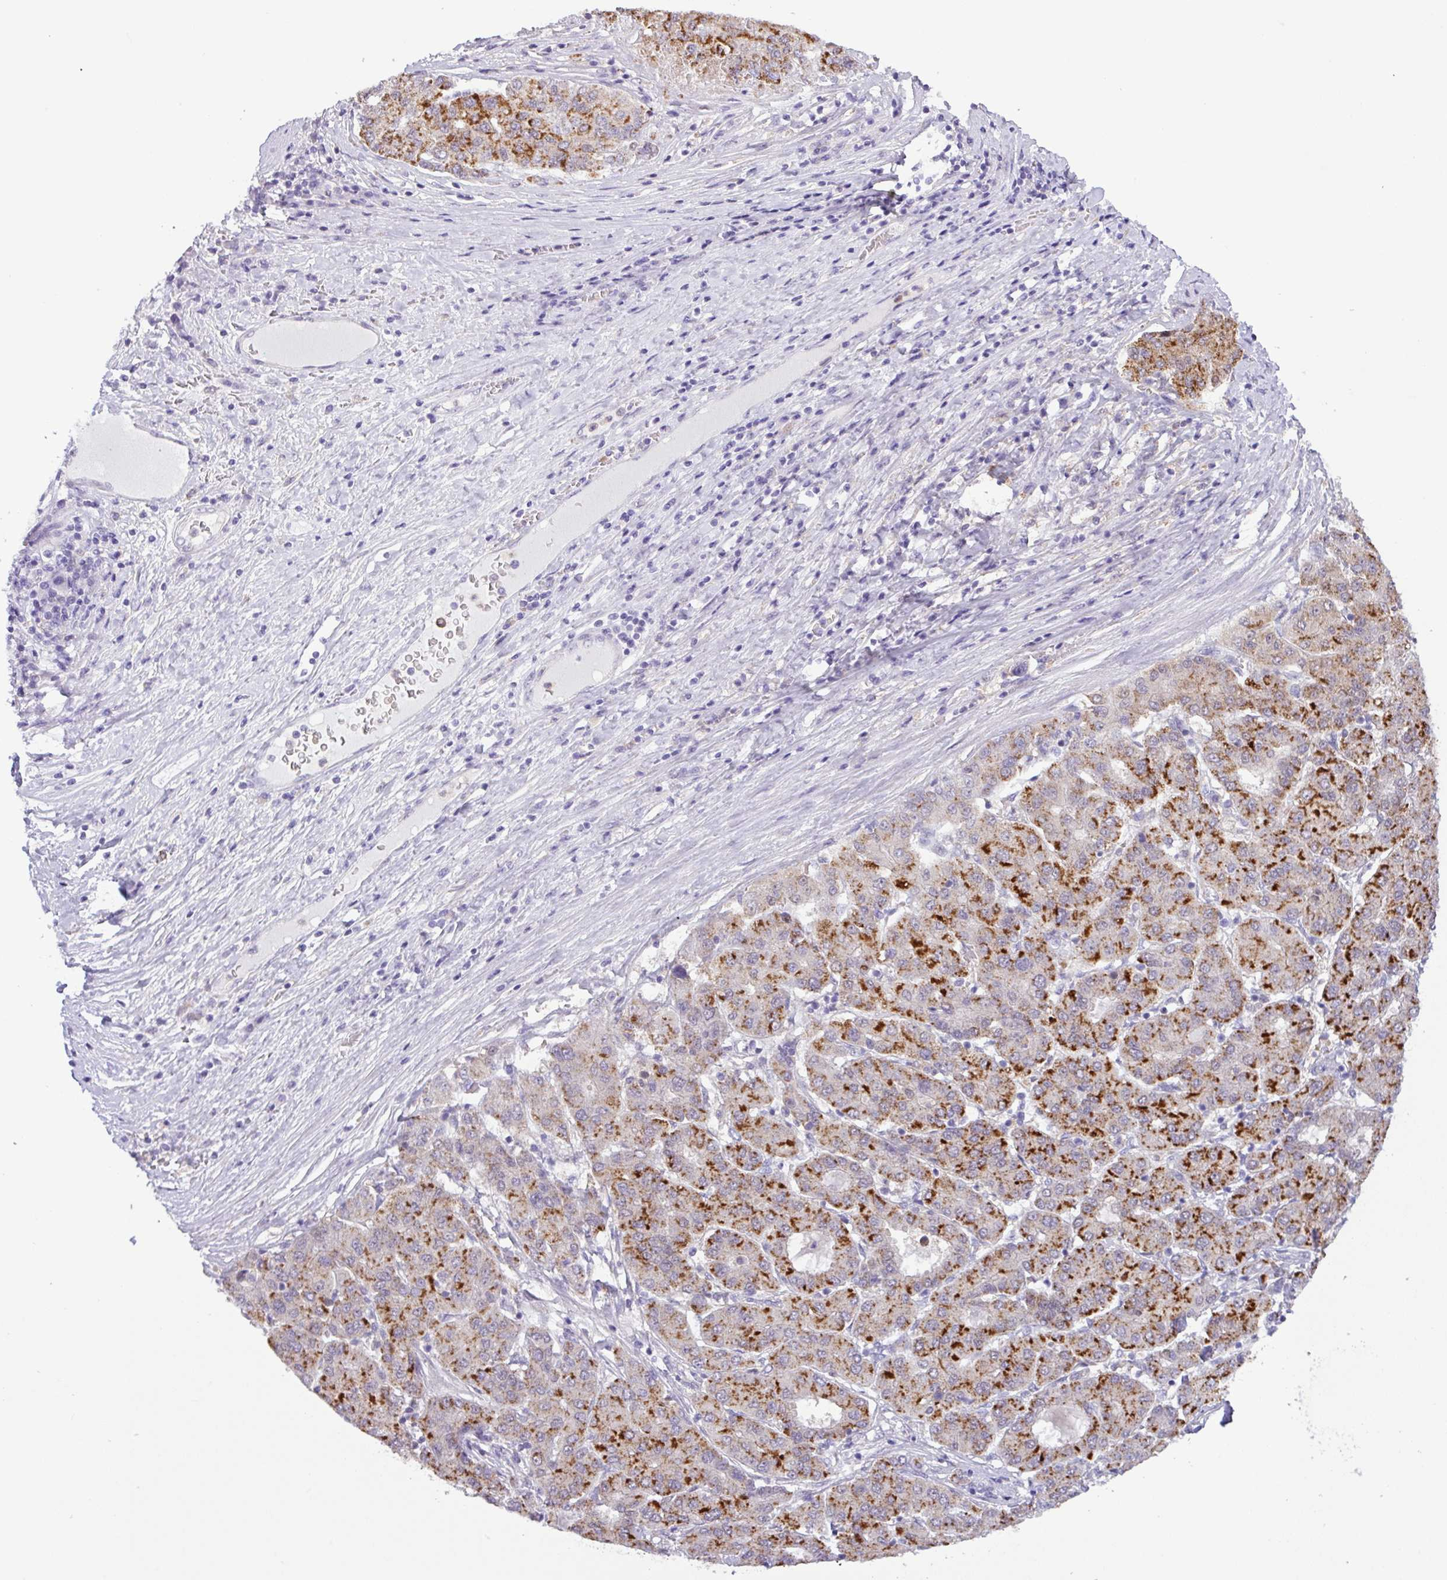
{"staining": {"intensity": "strong", "quantity": ">75%", "location": "cytoplasmic/membranous"}, "tissue": "liver cancer", "cell_type": "Tumor cells", "image_type": "cancer", "snomed": [{"axis": "morphology", "description": "Carcinoma, Hepatocellular, NOS"}, {"axis": "topography", "description": "Liver"}], "caption": "Protein staining shows strong cytoplasmic/membranous positivity in about >75% of tumor cells in liver cancer (hepatocellular carcinoma).", "gene": "TONSL", "patient": {"sex": "male", "age": 65}}